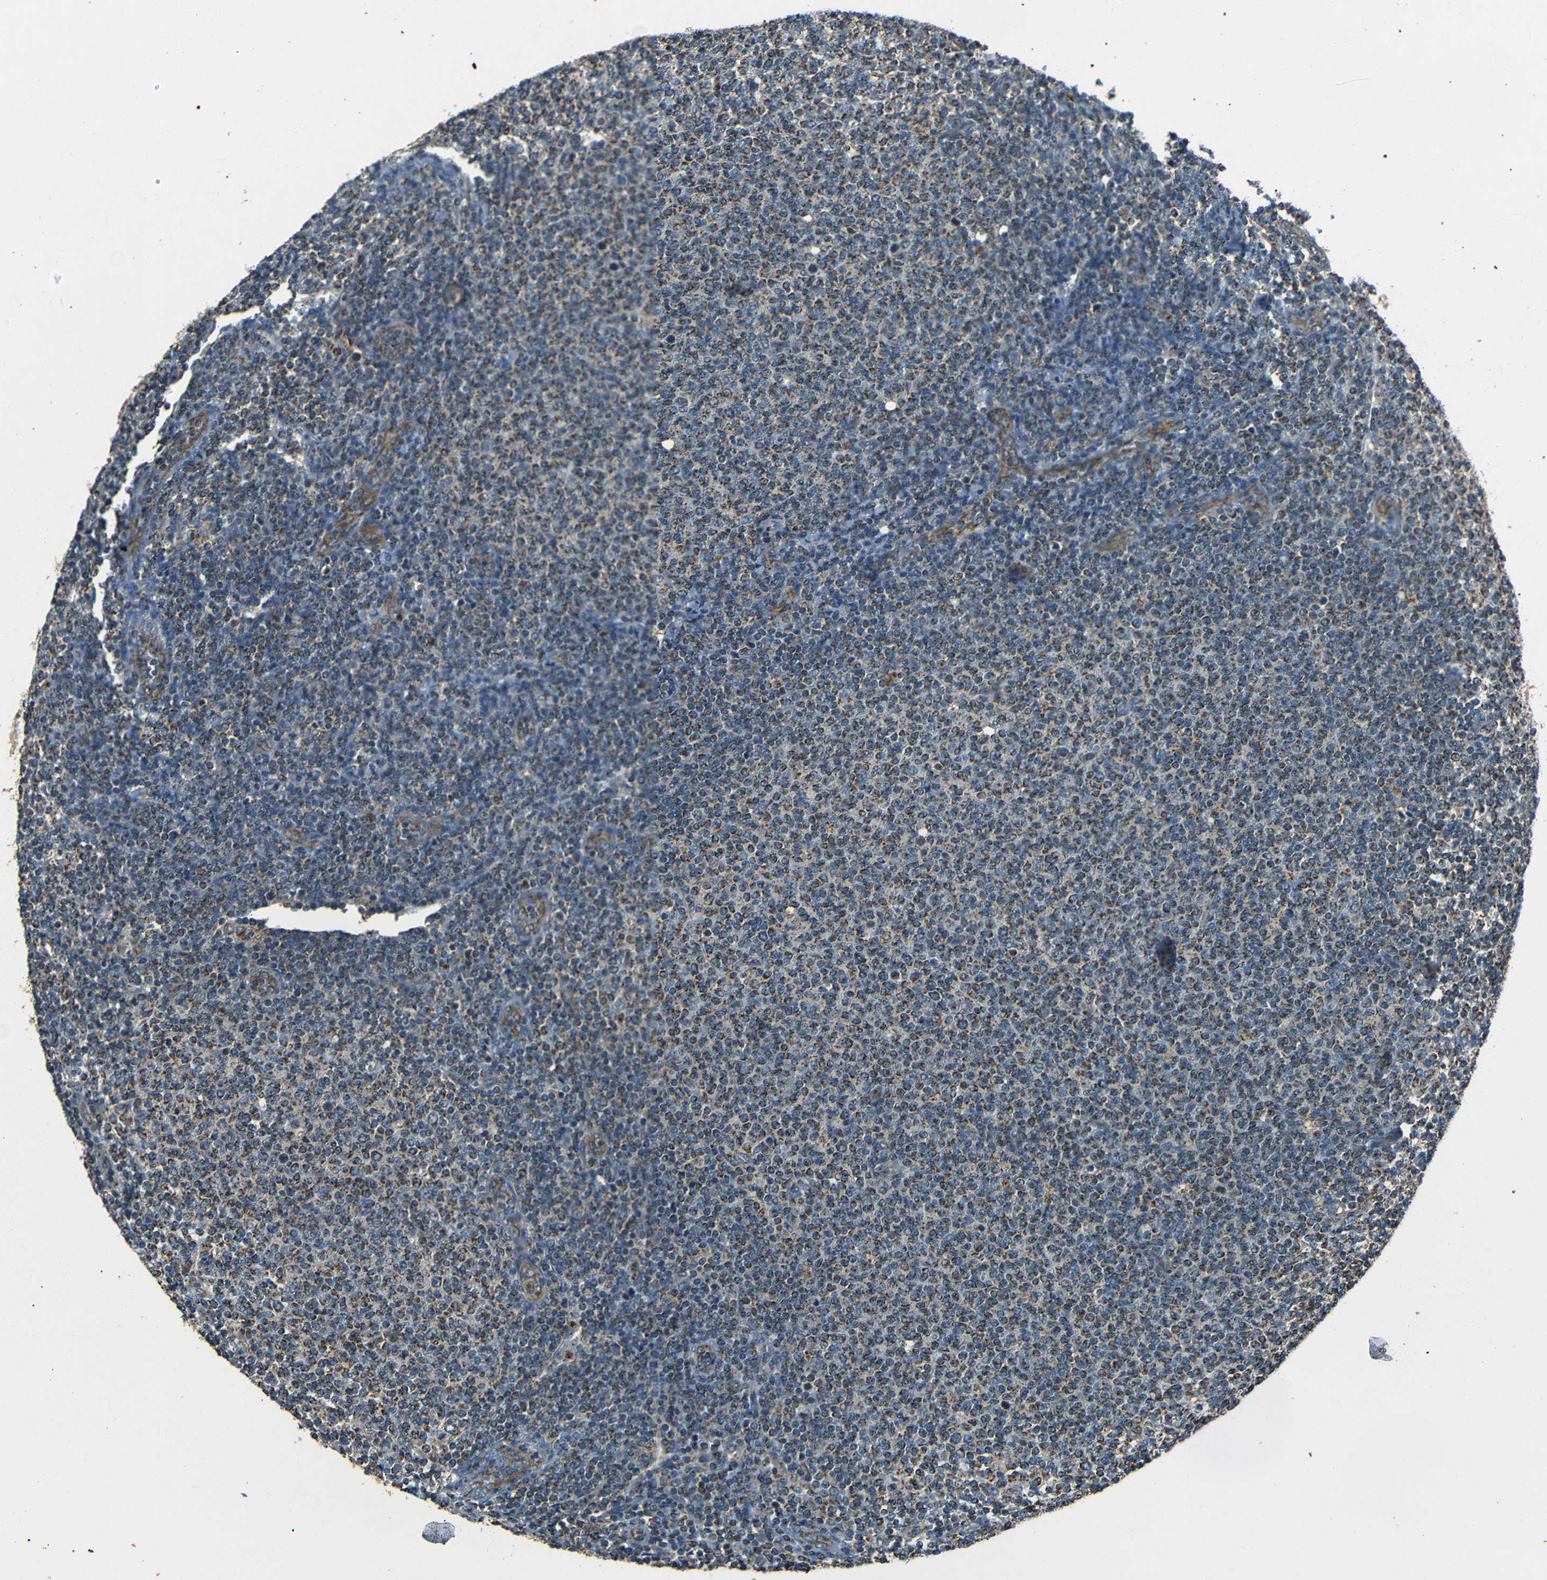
{"staining": {"intensity": "moderate", "quantity": "25%-75%", "location": "cytoplasmic/membranous"}, "tissue": "lymphoma", "cell_type": "Tumor cells", "image_type": "cancer", "snomed": [{"axis": "morphology", "description": "Malignant lymphoma, non-Hodgkin's type, Low grade"}, {"axis": "topography", "description": "Lymph node"}], "caption": "Lymphoma tissue reveals moderate cytoplasmic/membranous positivity in about 25%-75% of tumor cells, visualized by immunohistochemistry.", "gene": "NETO2", "patient": {"sex": "male", "age": 66}}